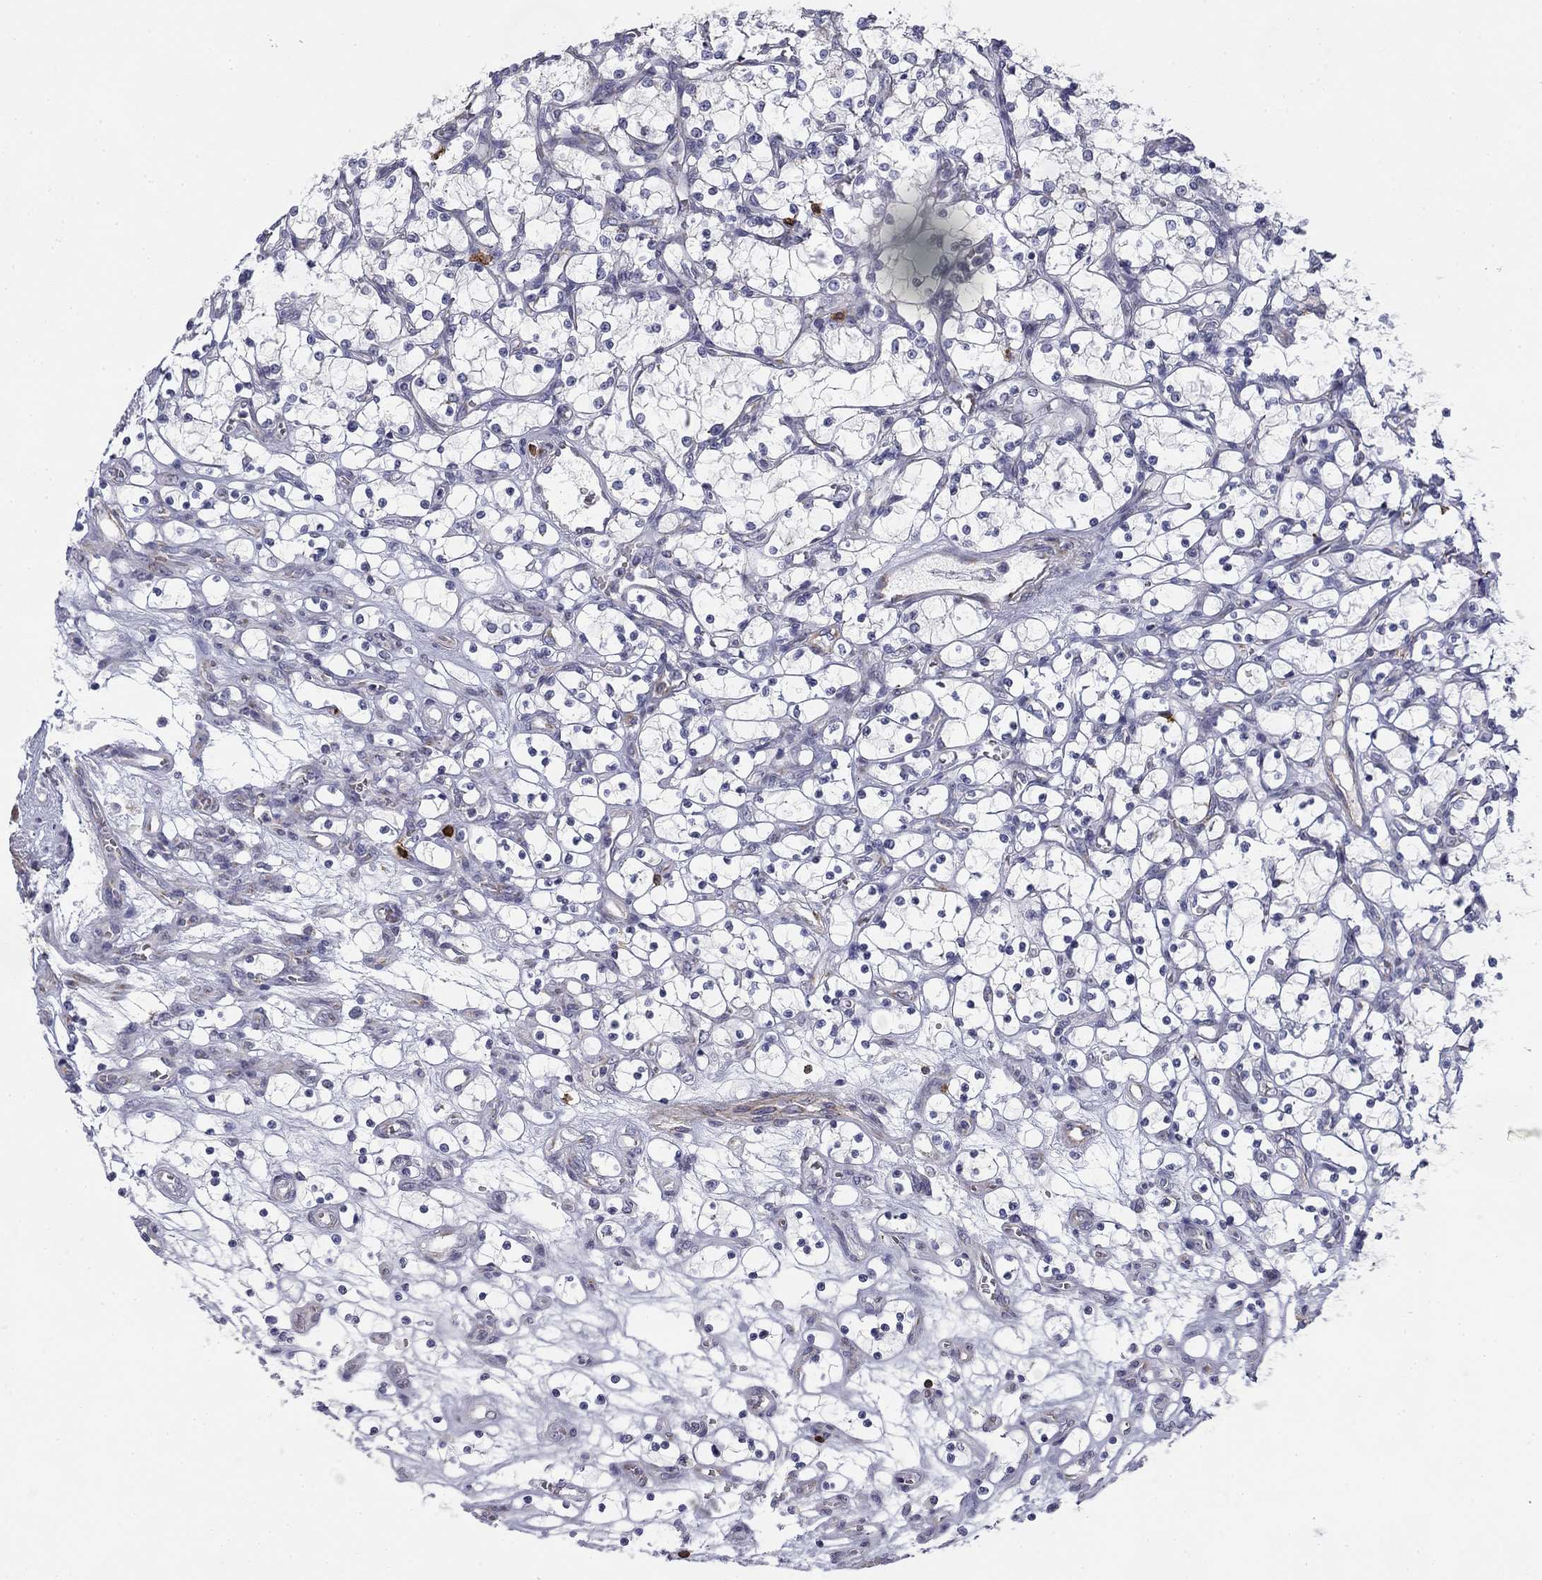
{"staining": {"intensity": "negative", "quantity": "none", "location": "none"}, "tissue": "renal cancer", "cell_type": "Tumor cells", "image_type": "cancer", "snomed": [{"axis": "morphology", "description": "Adenocarcinoma, NOS"}, {"axis": "topography", "description": "Kidney"}], "caption": "Human renal cancer stained for a protein using immunohistochemistry exhibits no positivity in tumor cells.", "gene": "TRAT1", "patient": {"sex": "female", "age": 69}}